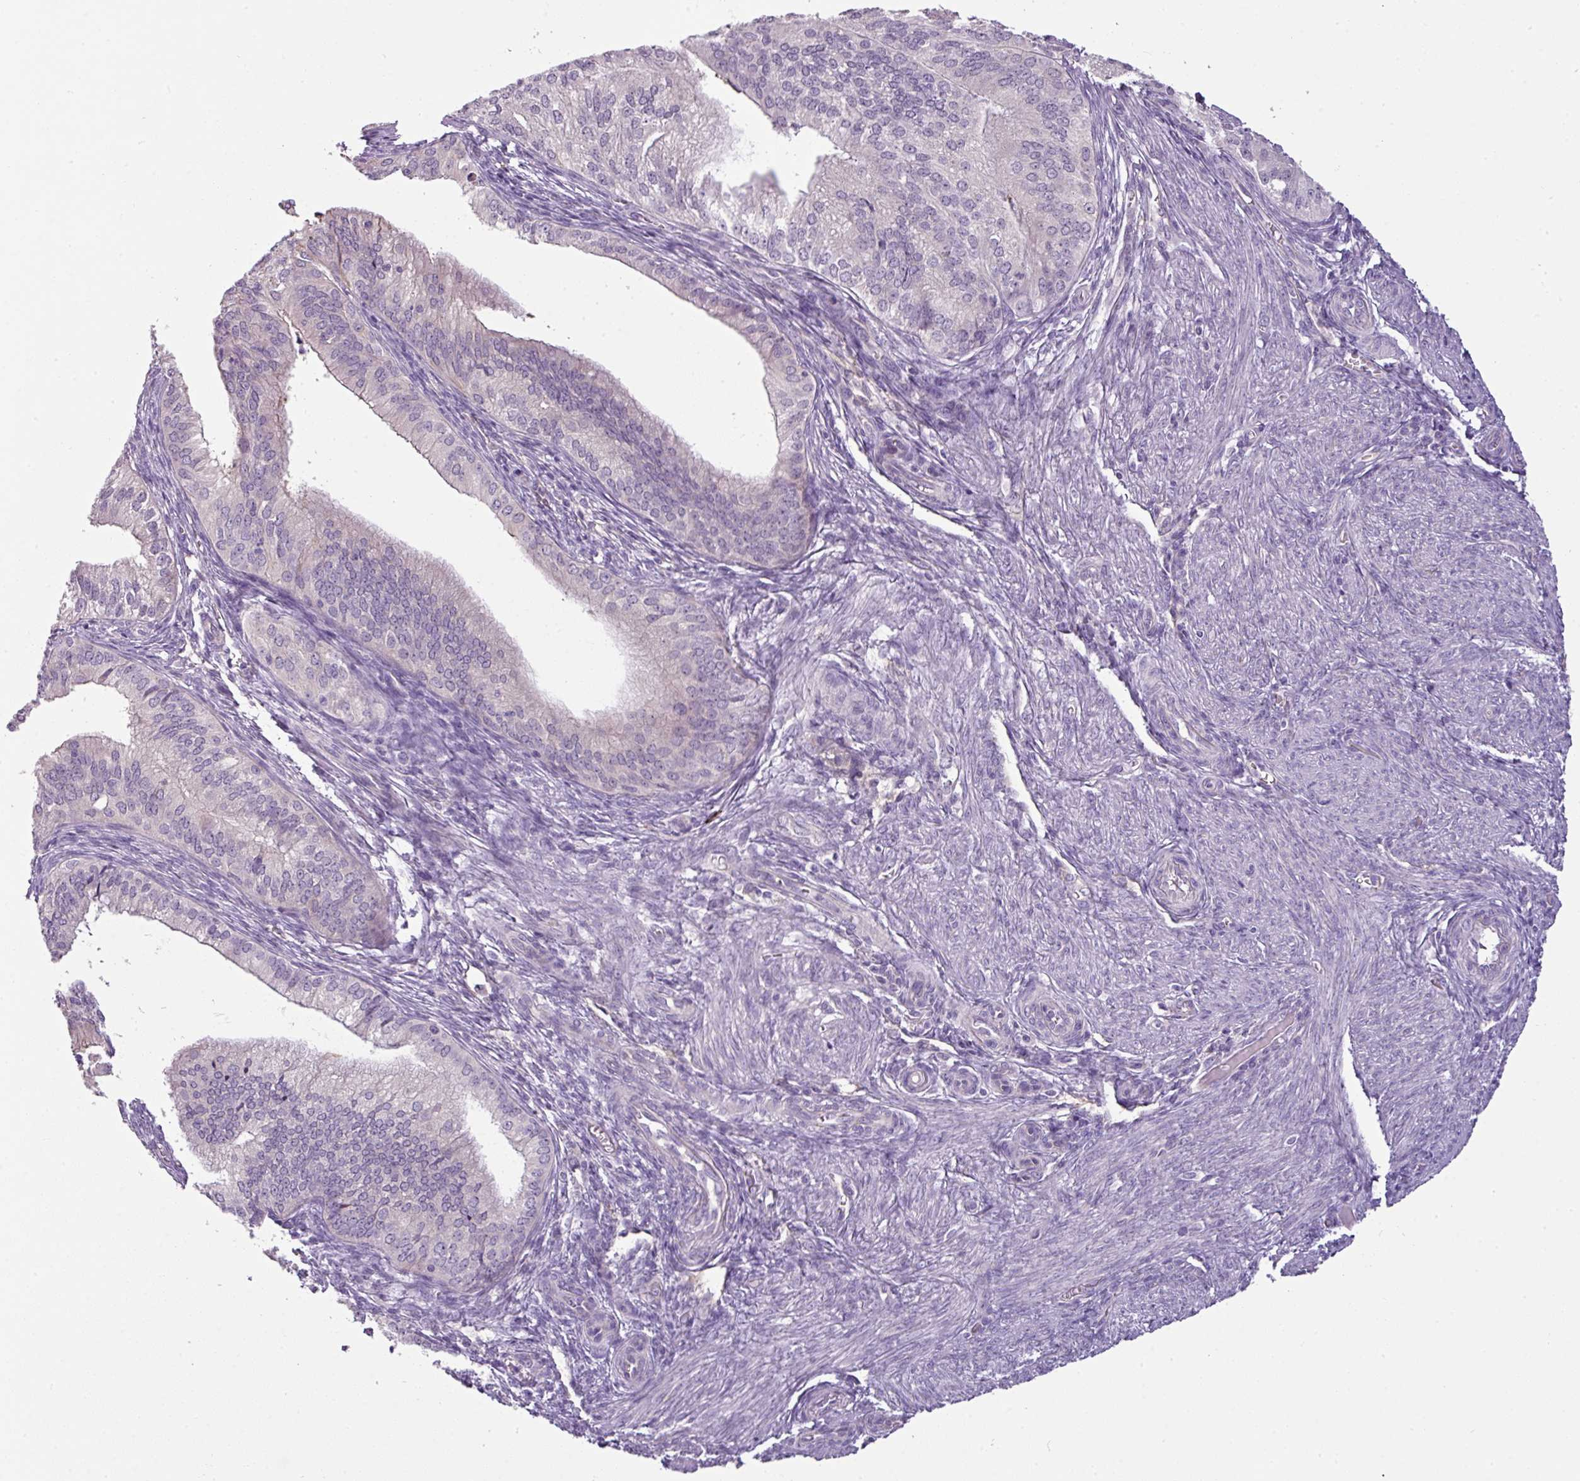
{"staining": {"intensity": "negative", "quantity": "none", "location": "none"}, "tissue": "endometrial cancer", "cell_type": "Tumor cells", "image_type": "cancer", "snomed": [{"axis": "morphology", "description": "Adenocarcinoma, NOS"}, {"axis": "topography", "description": "Endometrium"}], "caption": "Immunohistochemistry histopathology image of adenocarcinoma (endometrial) stained for a protein (brown), which exhibits no positivity in tumor cells.", "gene": "TMEM178B", "patient": {"sex": "female", "age": 50}}